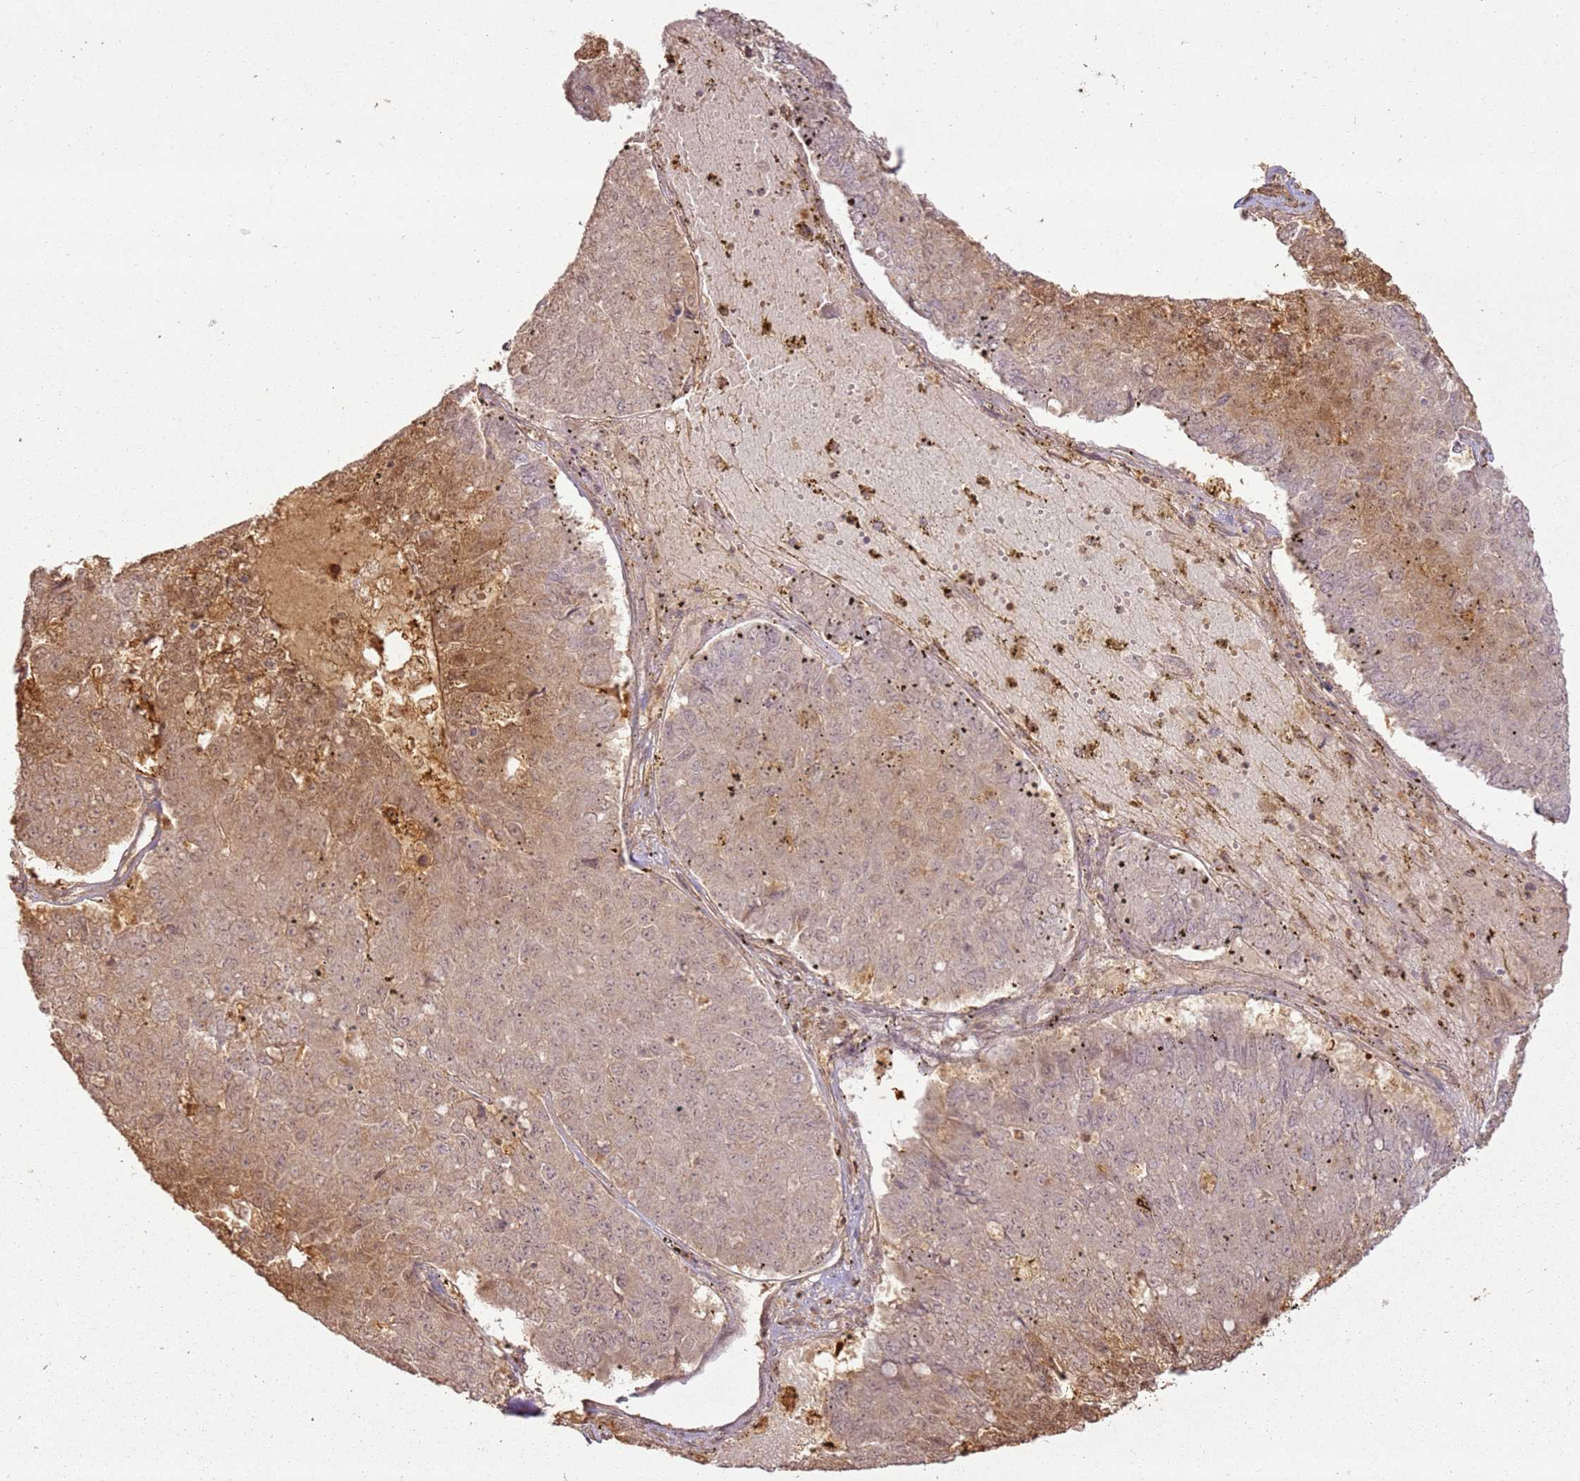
{"staining": {"intensity": "moderate", "quantity": "<25%", "location": "cytoplasmic/membranous,nuclear"}, "tissue": "pancreatic cancer", "cell_type": "Tumor cells", "image_type": "cancer", "snomed": [{"axis": "morphology", "description": "Adenocarcinoma, NOS"}, {"axis": "topography", "description": "Pancreas"}], "caption": "An image of human pancreatic cancer stained for a protein demonstrates moderate cytoplasmic/membranous and nuclear brown staining in tumor cells.", "gene": "ZNF776", "patient": {"sex": "male", "age": 50}}